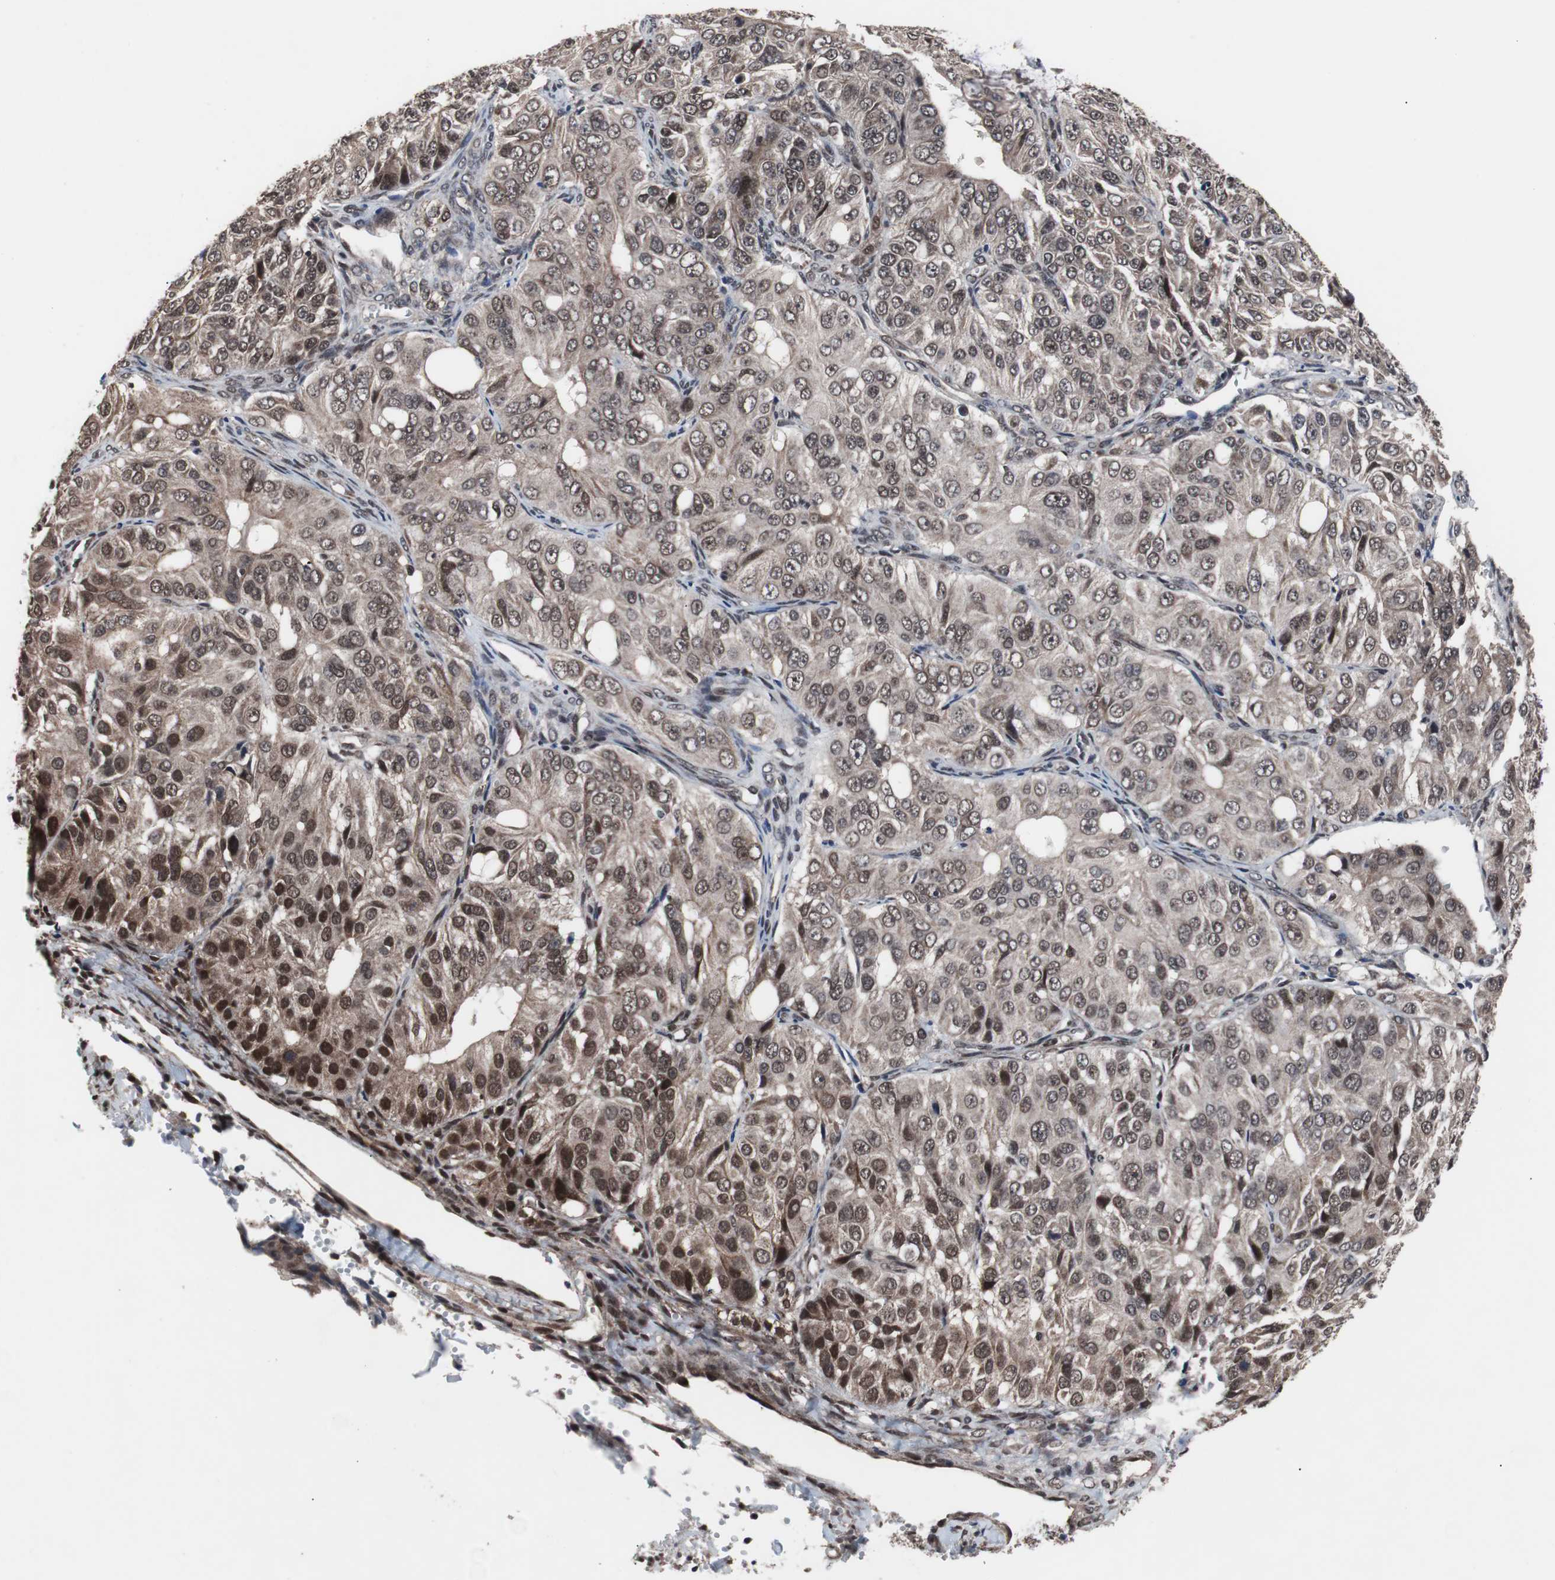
{"staining": {"intensity": "moderate", "quantity": ">75%", "location": "cytoplasmic/membranous,nuclear"}, "tissue": "ovarian cancer", "cell_type": "Tumor cells", "image_type": "cancer", "snomed": [{"axis": "morphology", "description": "Carcinoma, endometroid"}, {"axis": "topography", "description": "Ovary"}], "caption": "Immunohistochemistry photomicrograph of human ovarian endometroid carcinoma stained for a protein (brown), which demonstrates medium levels of moderate cytoplasmic/membranous and nuclear positivity in about >75% of tumor cells.", "gene": "GTF2F2", "patient": {"sex": "female", "age": 51}}